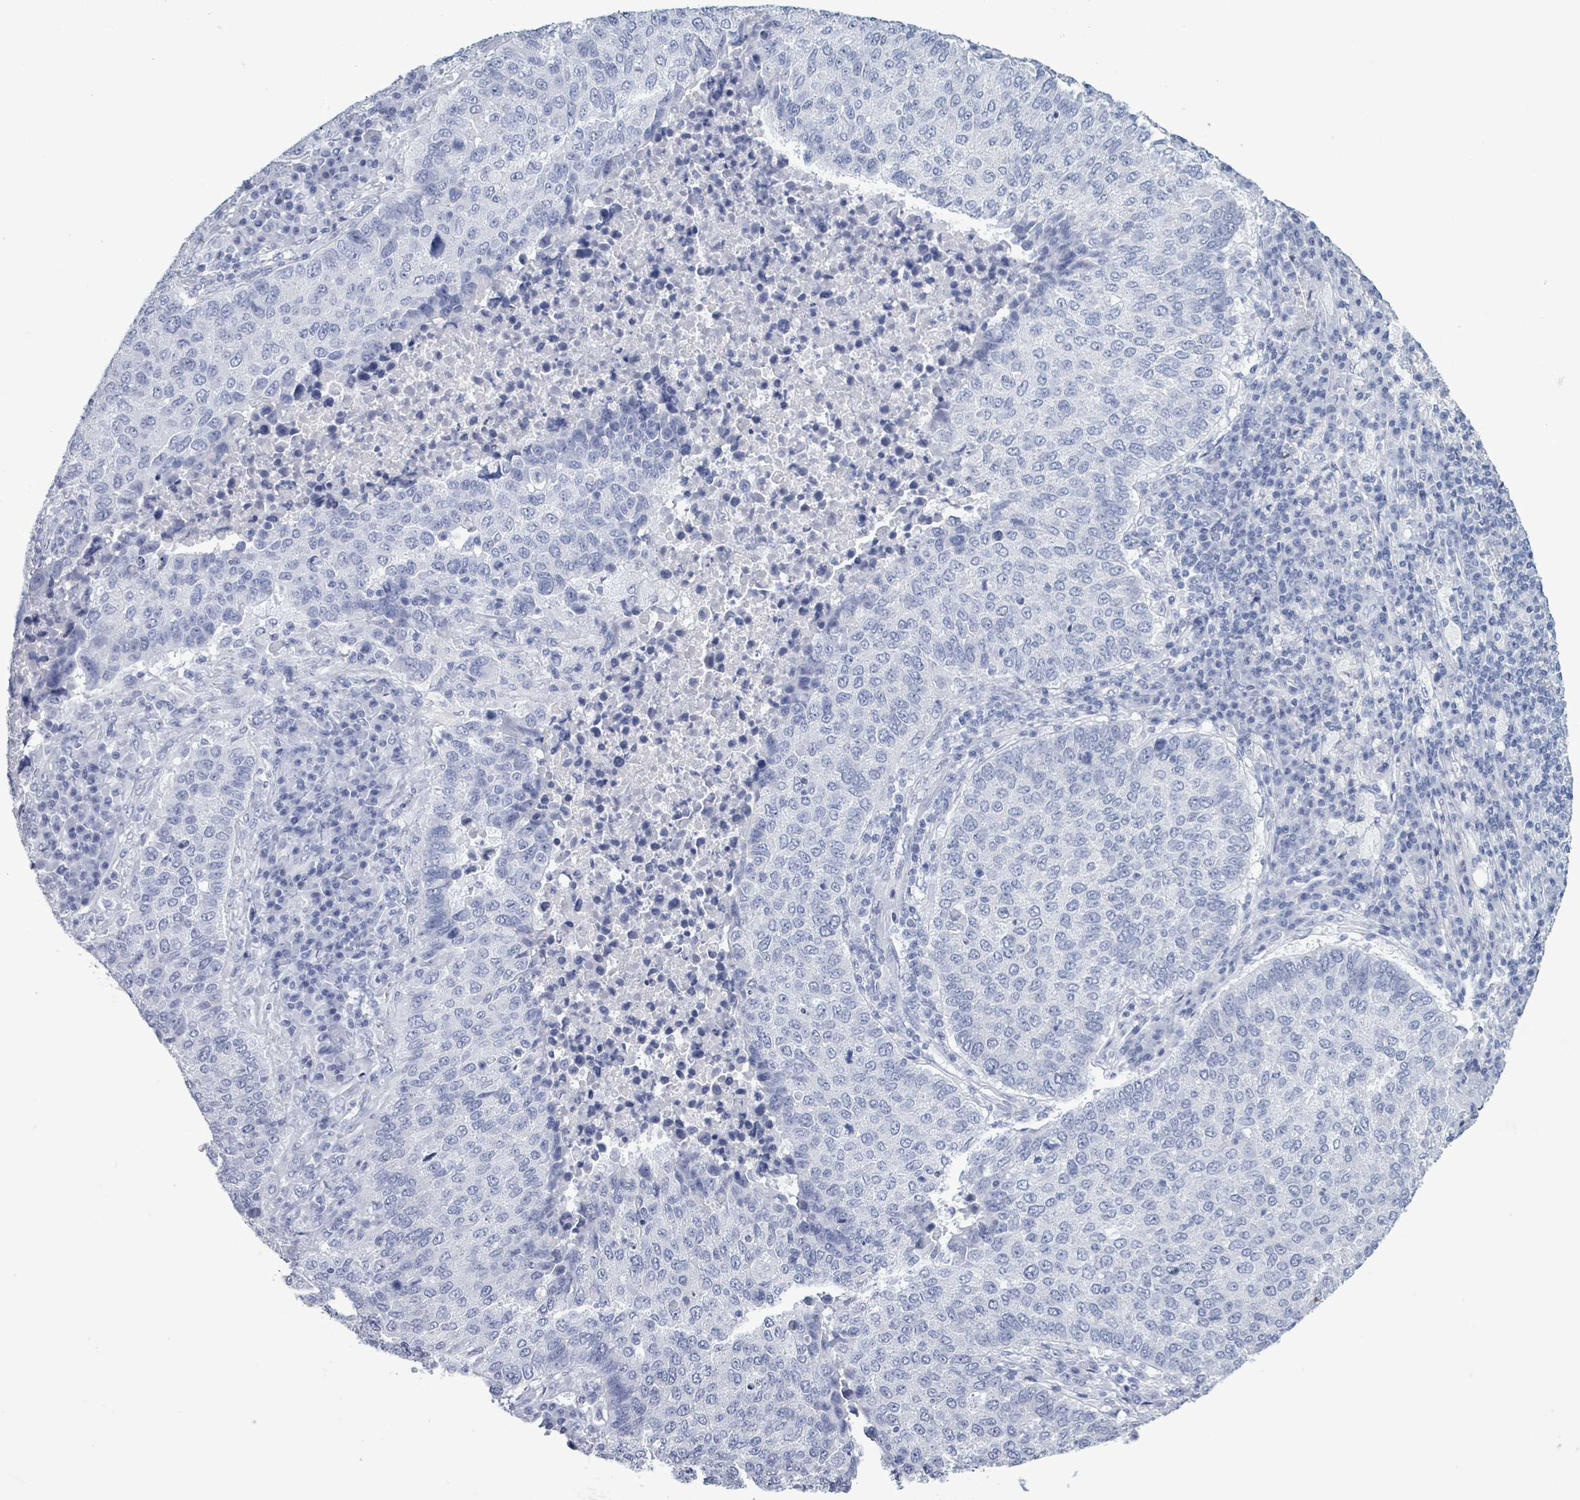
{"staining": {"intensity": "negative", "quantity": "none", "location": "none"}, "tissue": "lung cancer", "cell_type": "Tumor cells", "image_type": "cancer", "snomed": [{"axis": "morphology", "description": "Squamous cell carcinoma, NOS"}, {"axis": "topography", "description": "Lung"}], "caption": "Immunohistochemistry photomicrograph of neoplastic tissue: lung cancer (squamous cell carcinoma) stained with DAB (3,3'-diaminobenzidine) reveals no significant protein expression in tumor cells.", "gene": "NKX2-1", "patient": {"sex": "male", "age": 73}}